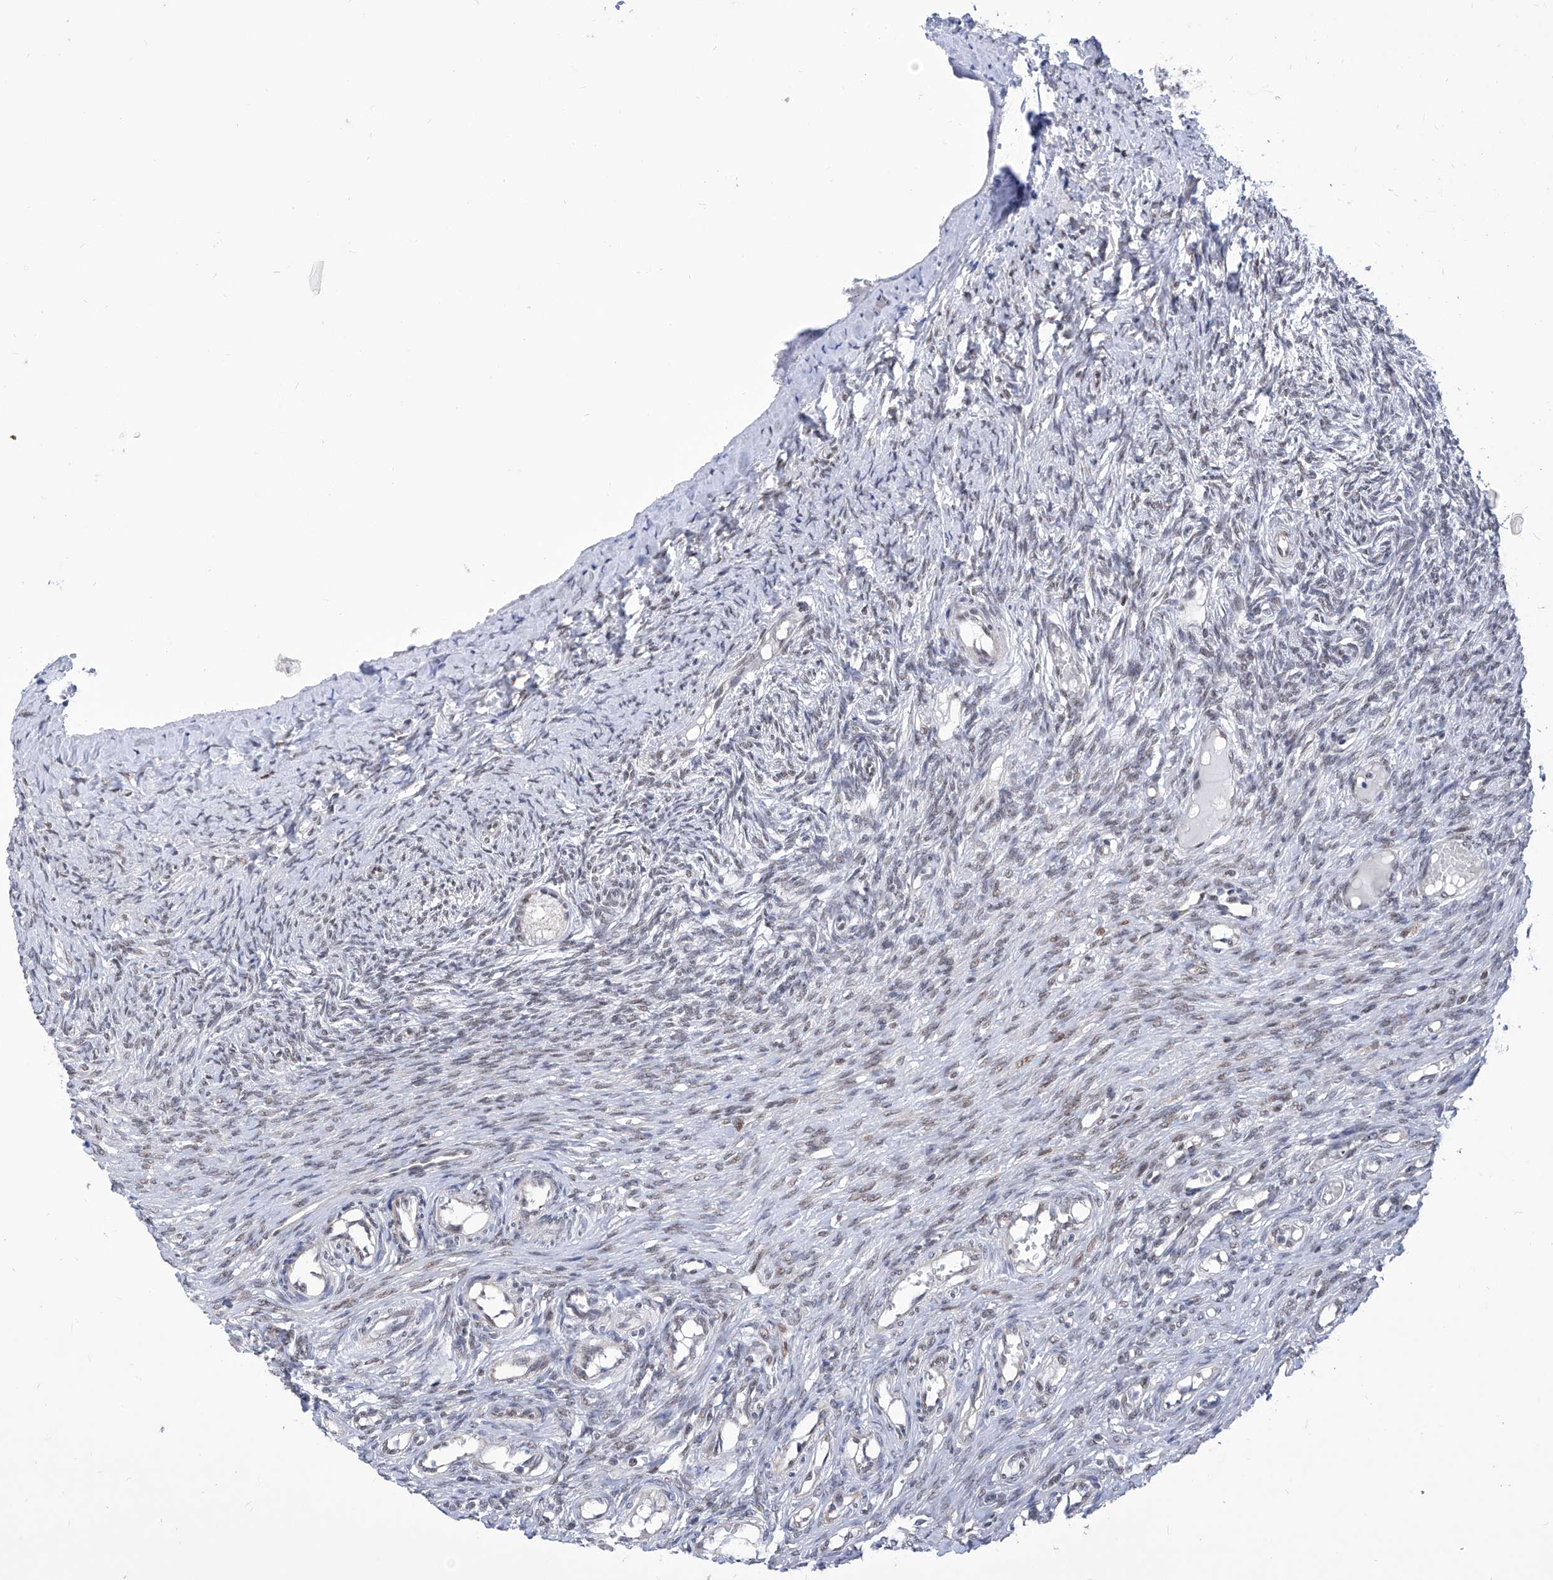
{"staining": {"intensity": "moderate", "quantity": ">75%", "location": "nuclear"}, "tissue": "ovary", "cell_type": "Follicle cells", "image_type": "normal", "snomed": [{"axis": "morphology", "description": "Adenocarcinoma, NOS"}, {"axis": "topography", "description": "Endometrium"}], "caption": "Ovary stained for a protein (brown) shows moderate nuclear positive positivity in about >75% of follicle cells.", "gene": "SART1", "patient": {"sex": "female", "age": 32}}